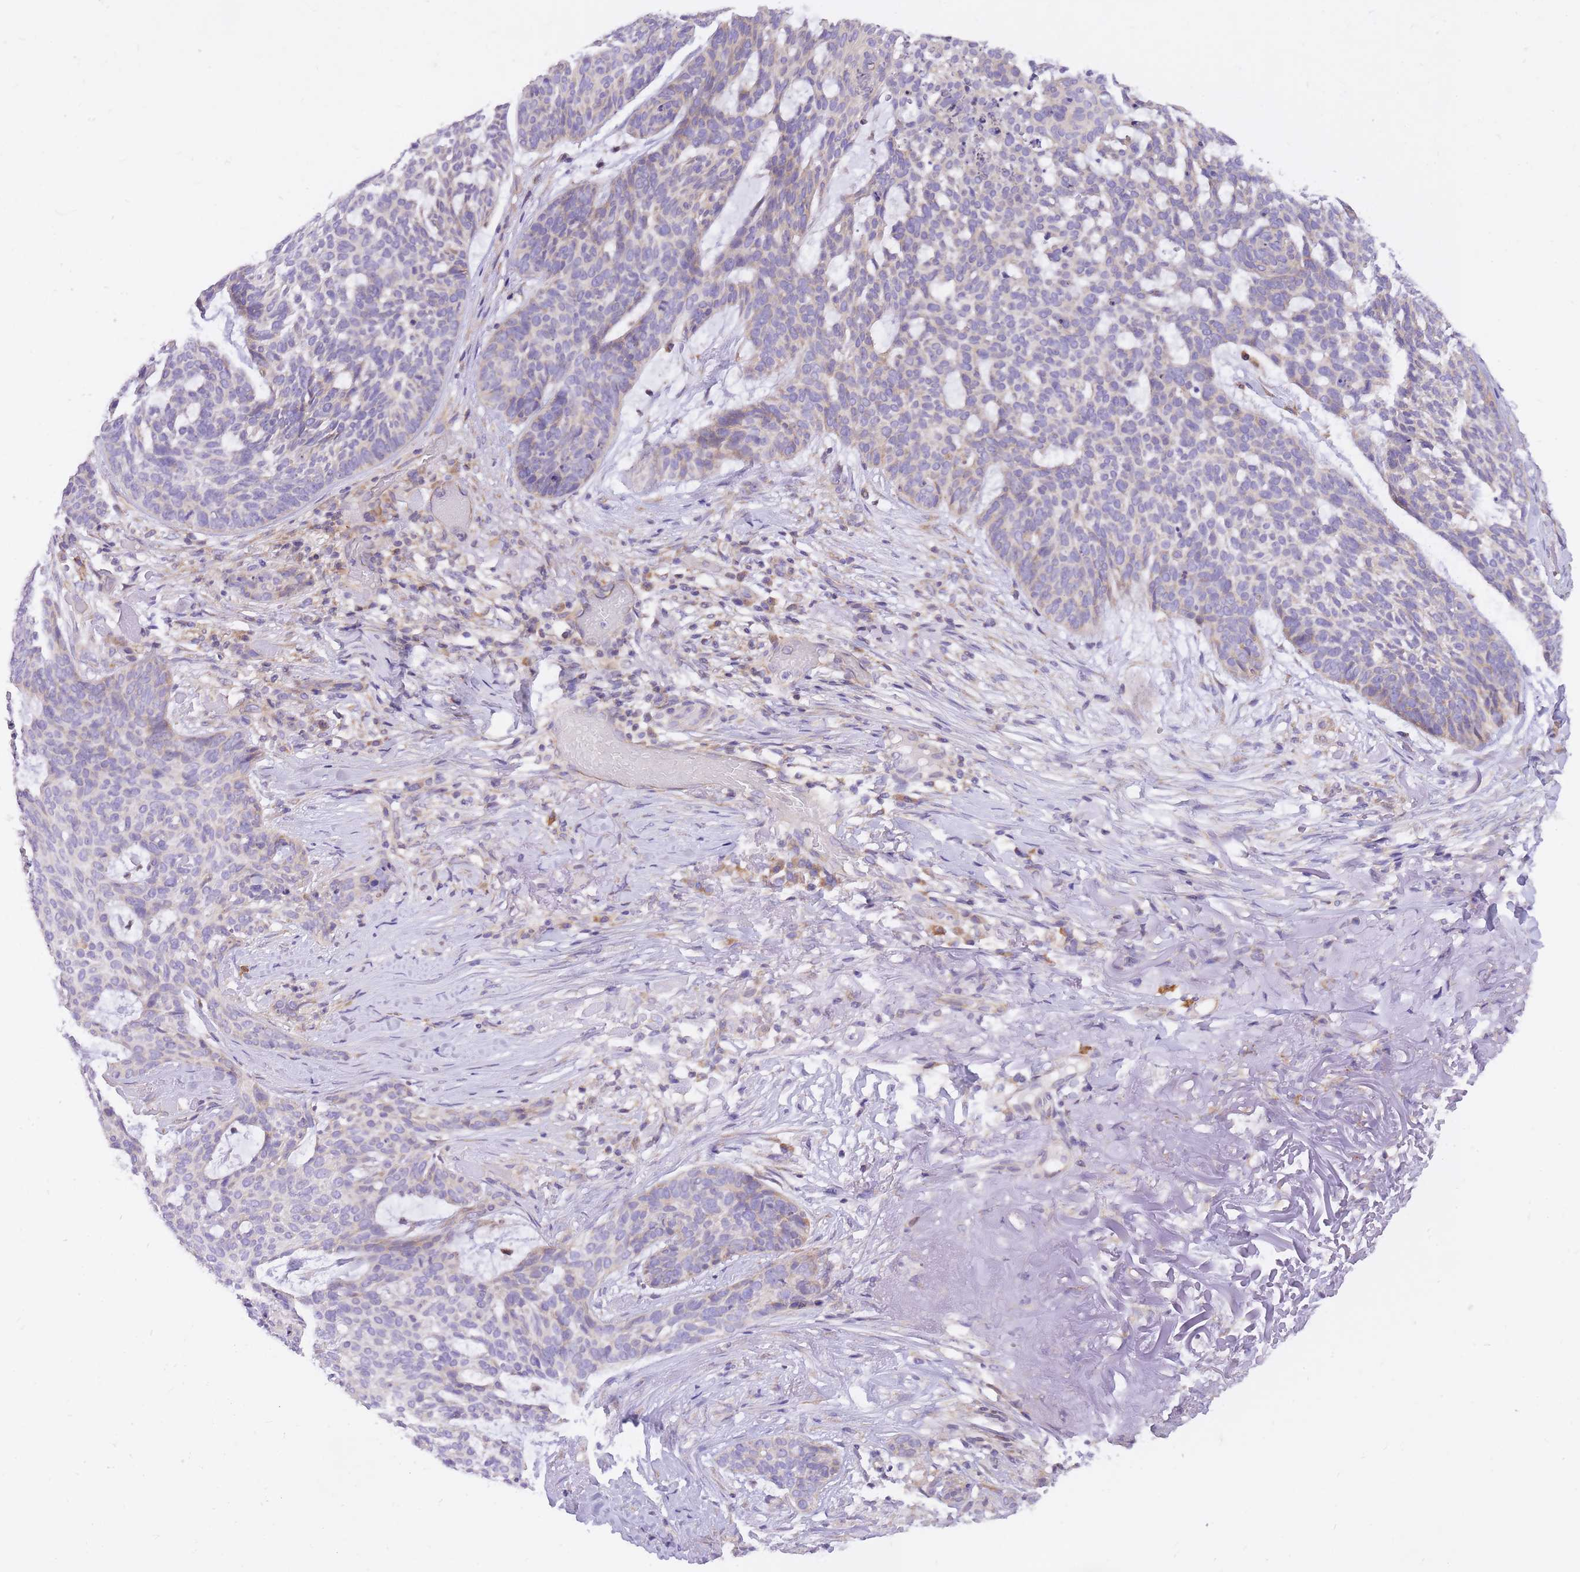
{"staining": {"intensity": "negative", "quantity": "none", "location": "none"}, "tissue": "skin cancer", "cell_type": "Tumor cells", "image_type": "cancer", "snomed": [{"axis": "morphology", "description": "Basal cell carcinoma"}, {"axis": "topography", "description": "Skin"}], "caption": "This is an IHC photomicrograph of human skin basal cell carcinoma. There is no staining in tumor cells.", "gene": "TOPAZ1", "patient": {"sex": "female", "age": 89}}